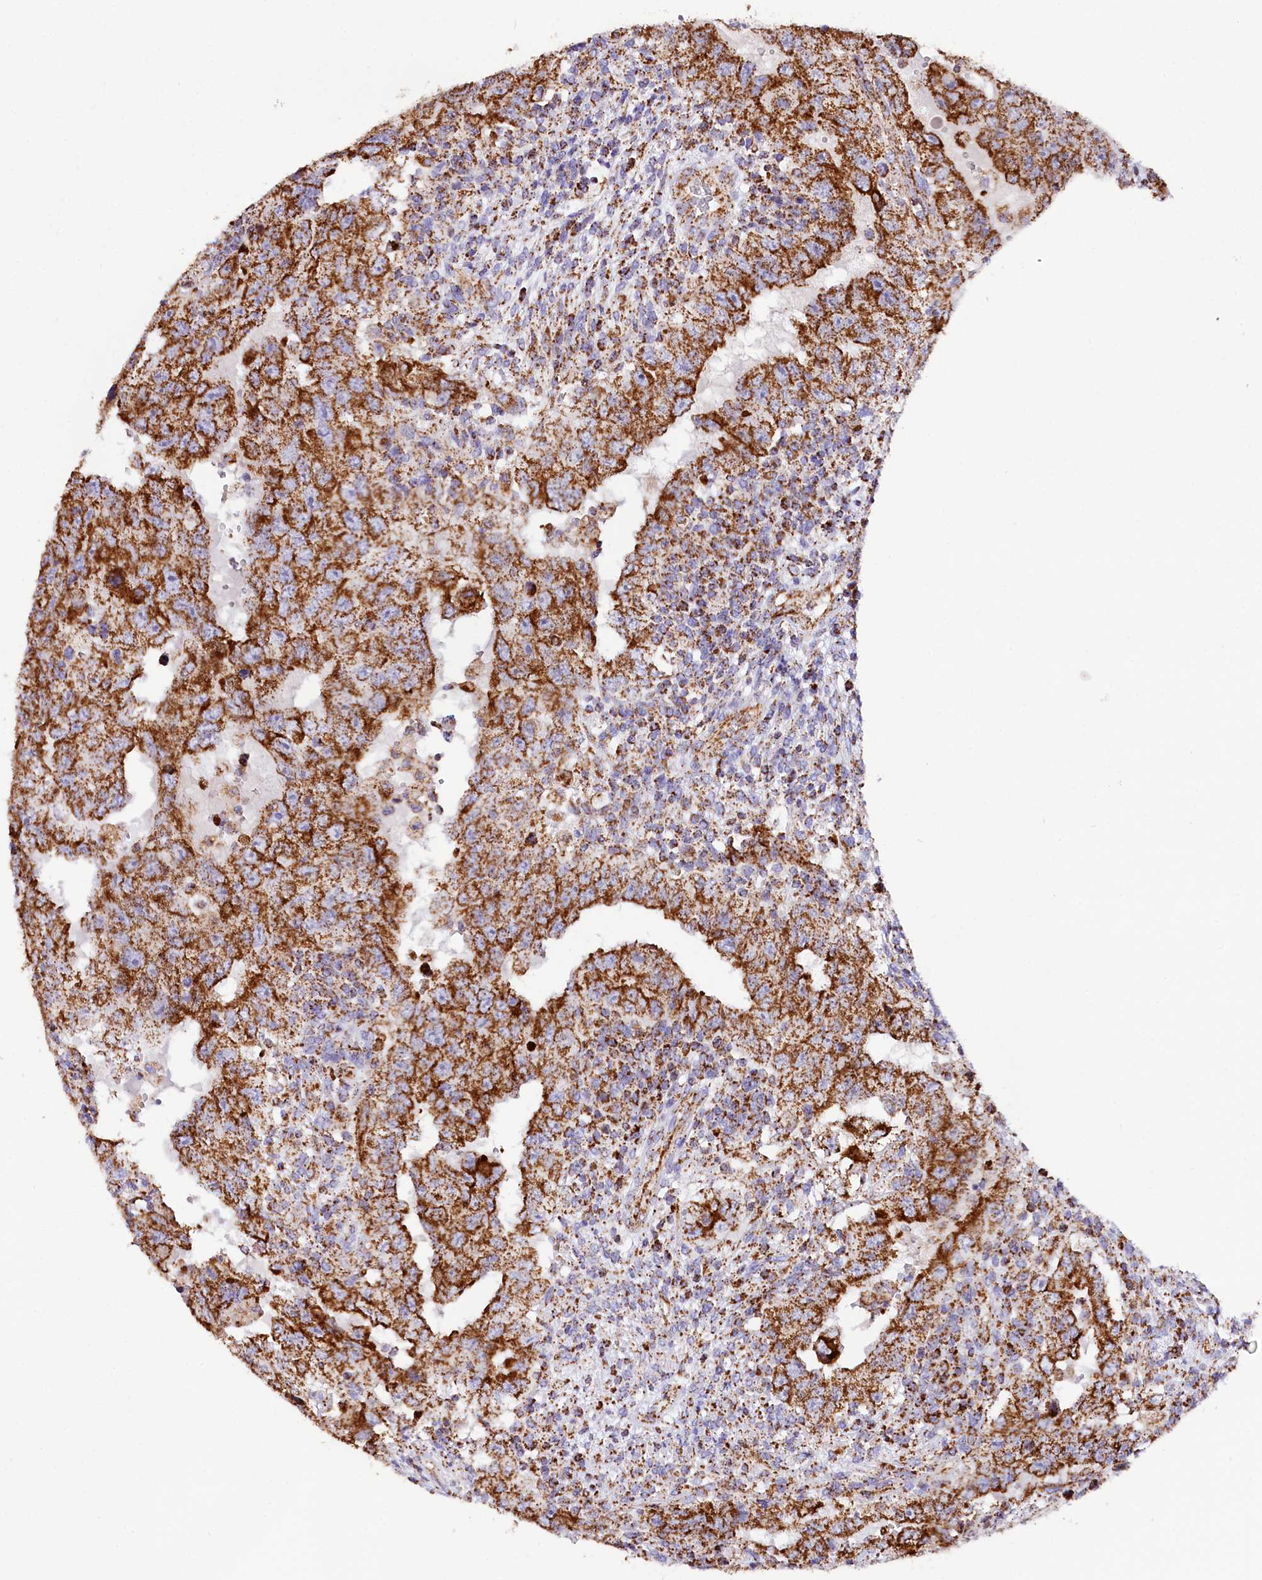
{"staining": {"intensity": "strong", "quantity": ">75%", "location": "cytoplasmic/membranous"}, "tissue": "testis cancer", "cell_type": "Tumor cells", "image_type": "cancer", "snomed": [{"axis": "morphology", "description": "Carcinoma, Embryonal, NOS"}, {"axis": "topography", "description": "Testis"}], "caption": "Immunohistochemistry (DAB (3,3'-diaminobenzidine)) staining of testis embryonal carcinoma exhibits strong cytoplasmic/membranous protein expression in about >75% of tumor cells.", "gene": "APLP2", "patient": {"sex": "male", "age": 26}}